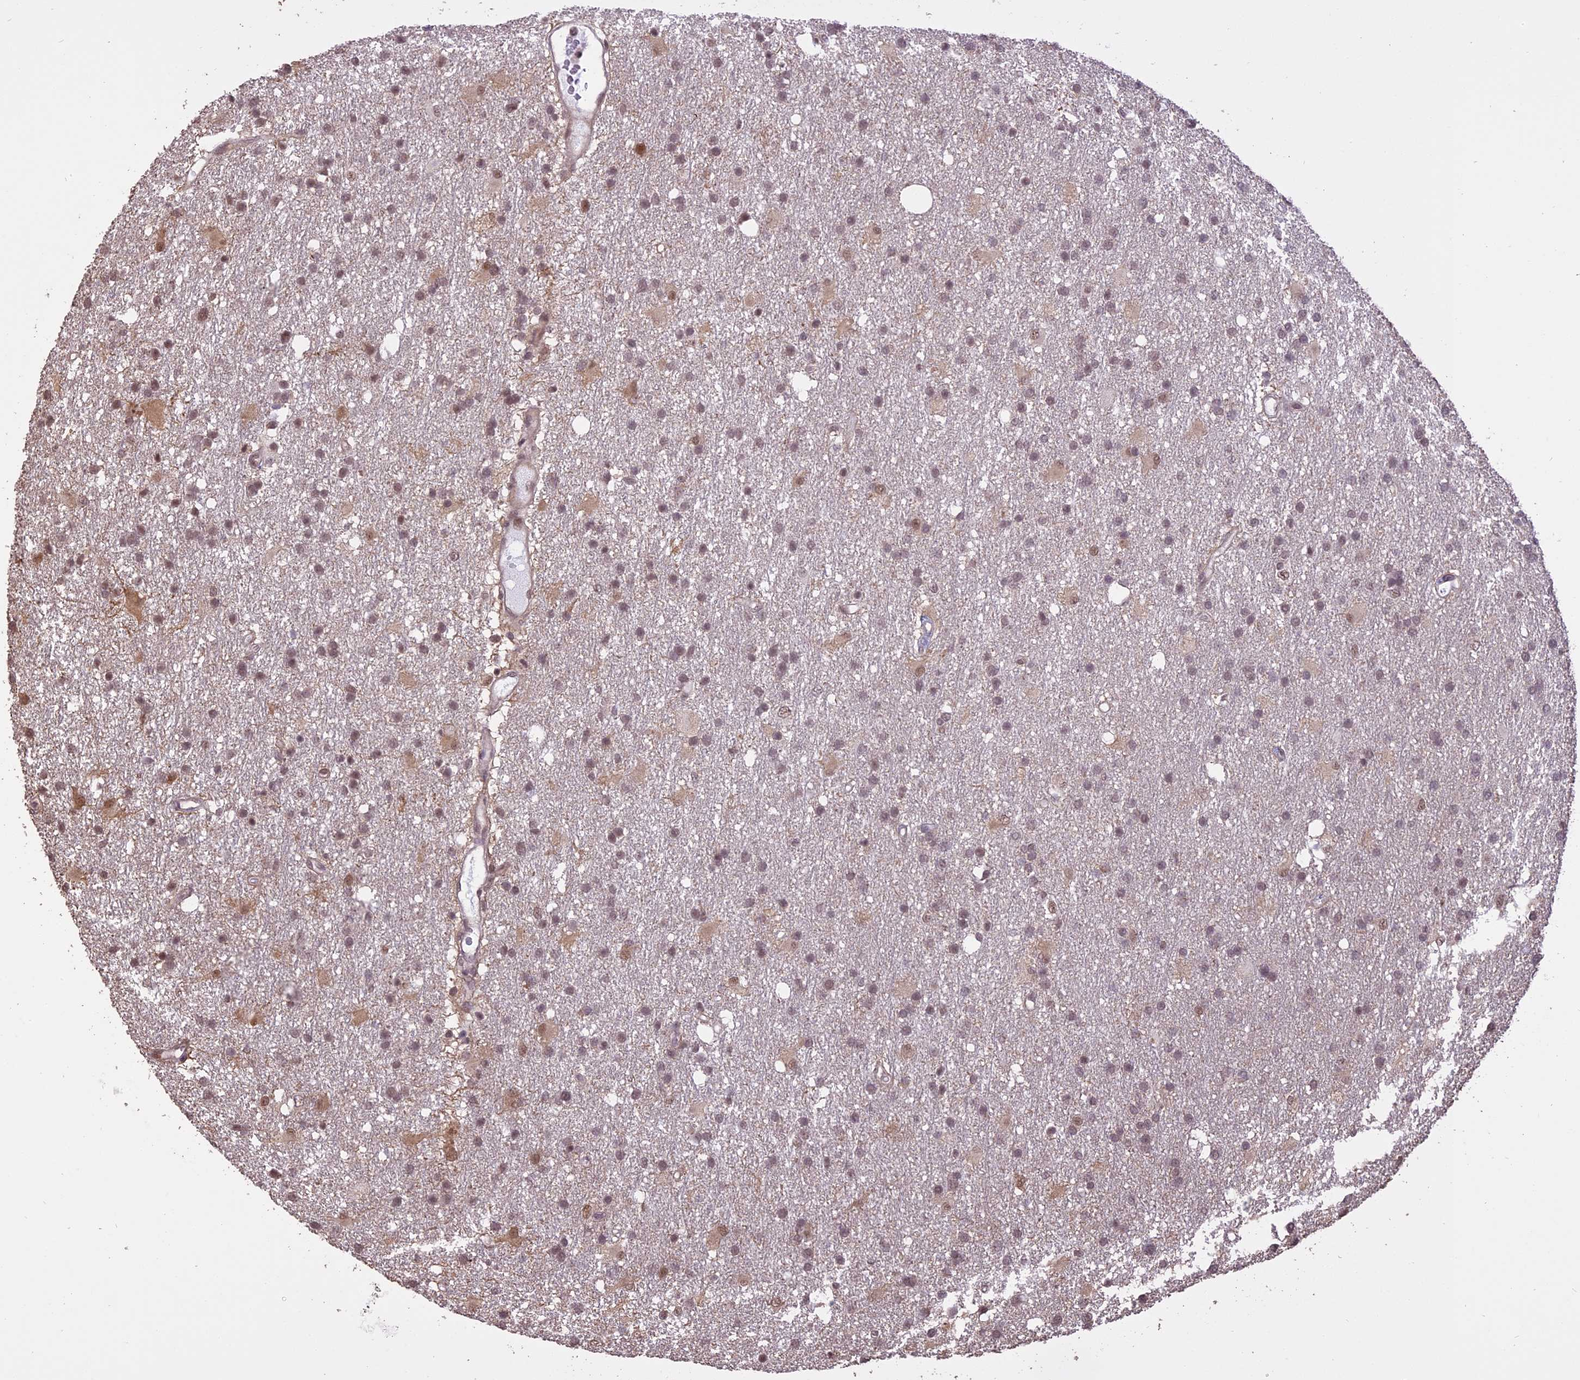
{"staining": {"intensity": "moderate", "quantity": "<25%", "location": "nuclear"}, "tissue": "glioma", "cell_type": "Tumor cells", "image_type": "cancer", "snomed": [{"axis": "morphology", "description": "Glioma, malignant, High grade"}, {"axis": "topography", "description": "Brain"}], "caption": "Immunohistochemistry (IHC) of human malignant glioma (high-grade) demonstrates low levels of moderate nuclear staining in approximately <25% of tumor cells.", "gene": "TIGD7", "patient": {"sex": "male", "age": 77}}